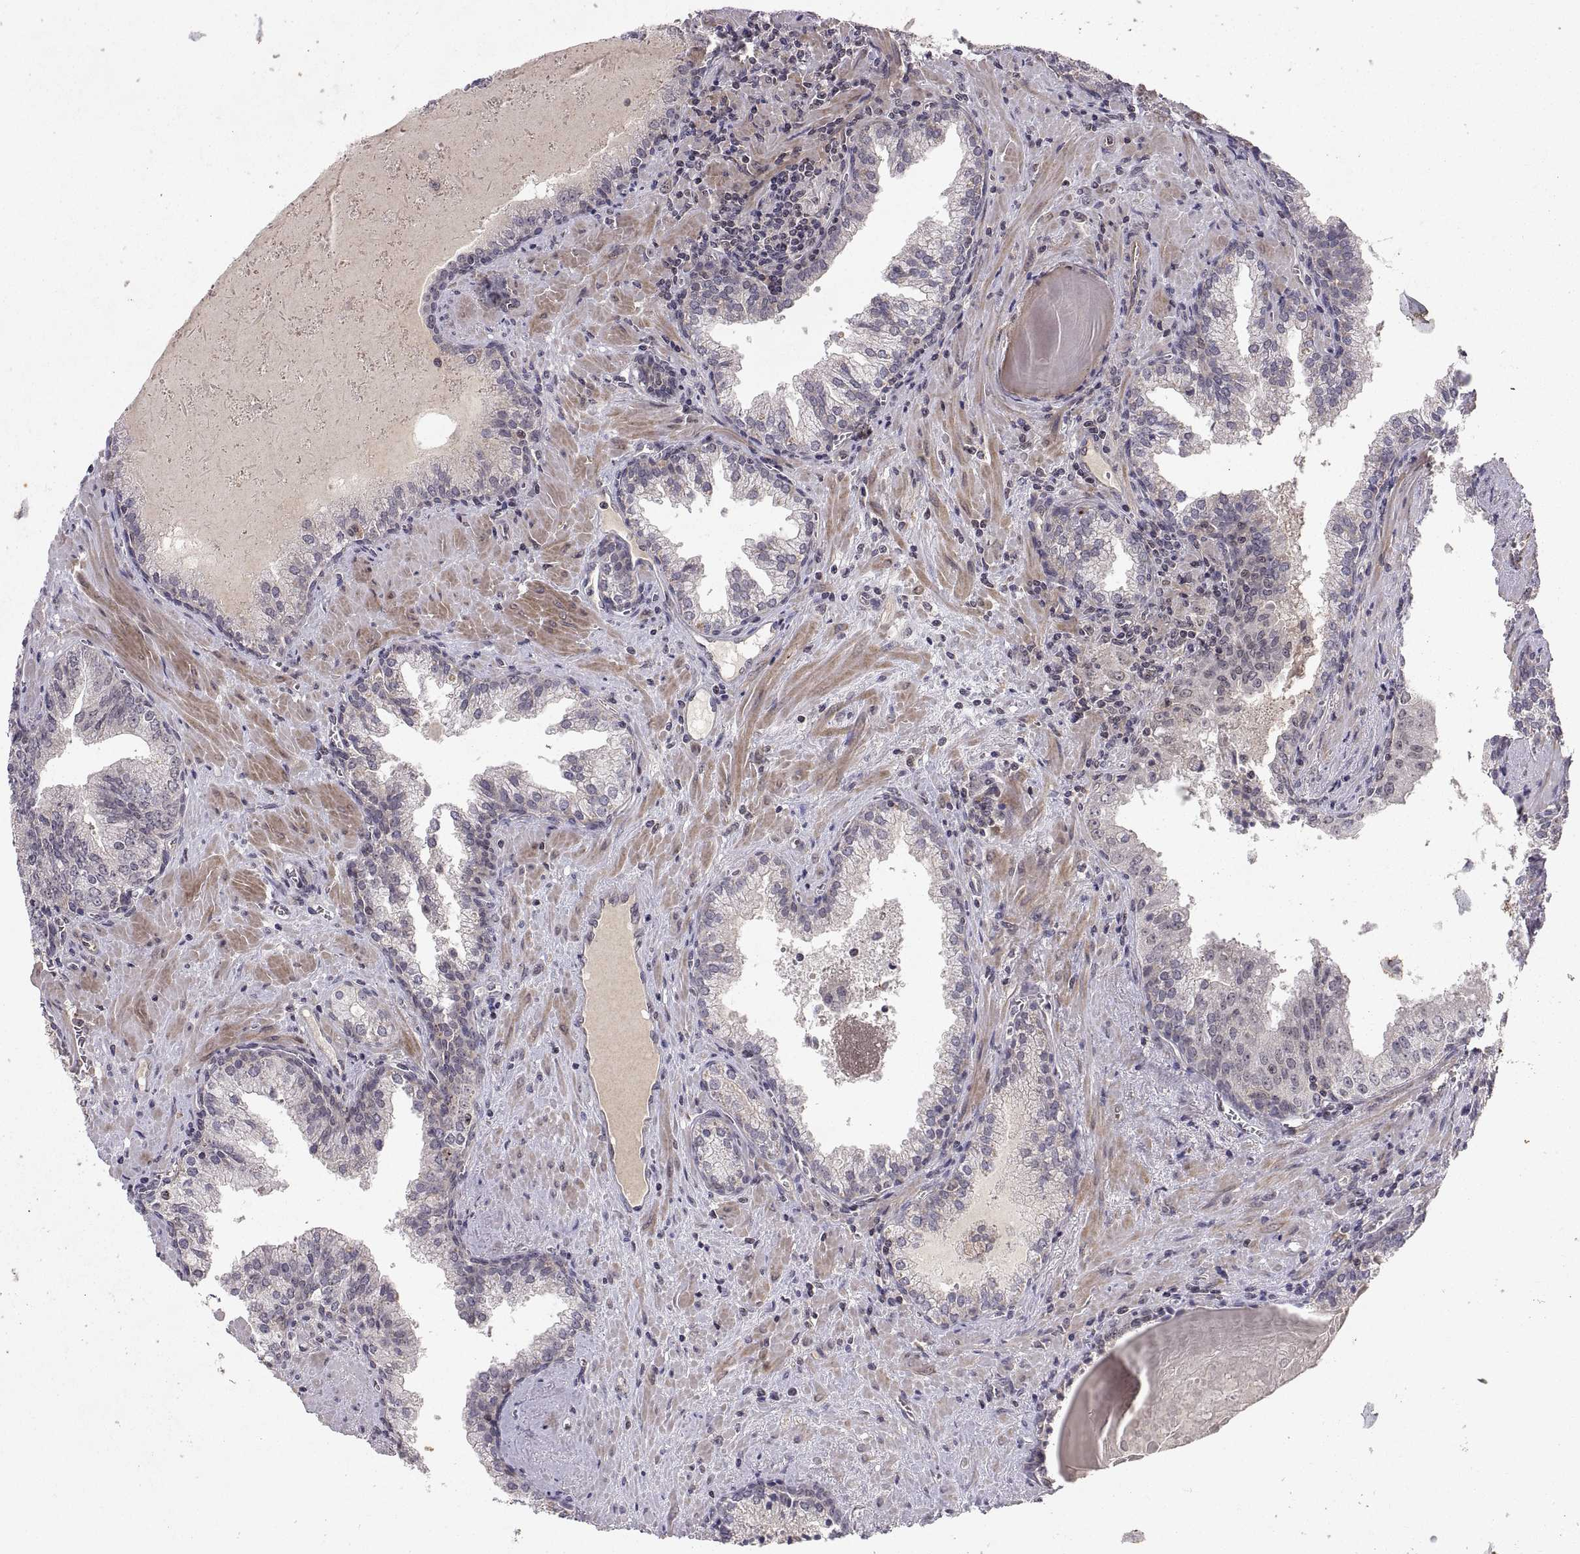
{"staining": {"intensity": "moderate", "quantity": "<25%", "location": "cytoplasmic/membranous"}, "tissue": "prostate cancer", "cell_type": "Tumor cells", "image_type": "cancer", "snomed": [{"axis": "morphology", "description": "Adenocarcinoma, High grade"}, {"axis": "topography", "description": "Prostate"}], "caption": "Immunohistochemical staining of prostate cancer shows low levels of moderate cytoplasmic/membranous positivity in approximately <25% of tumor cells.", "gene": "ABL2", "patient": {"sex": "male", "age": 68}}